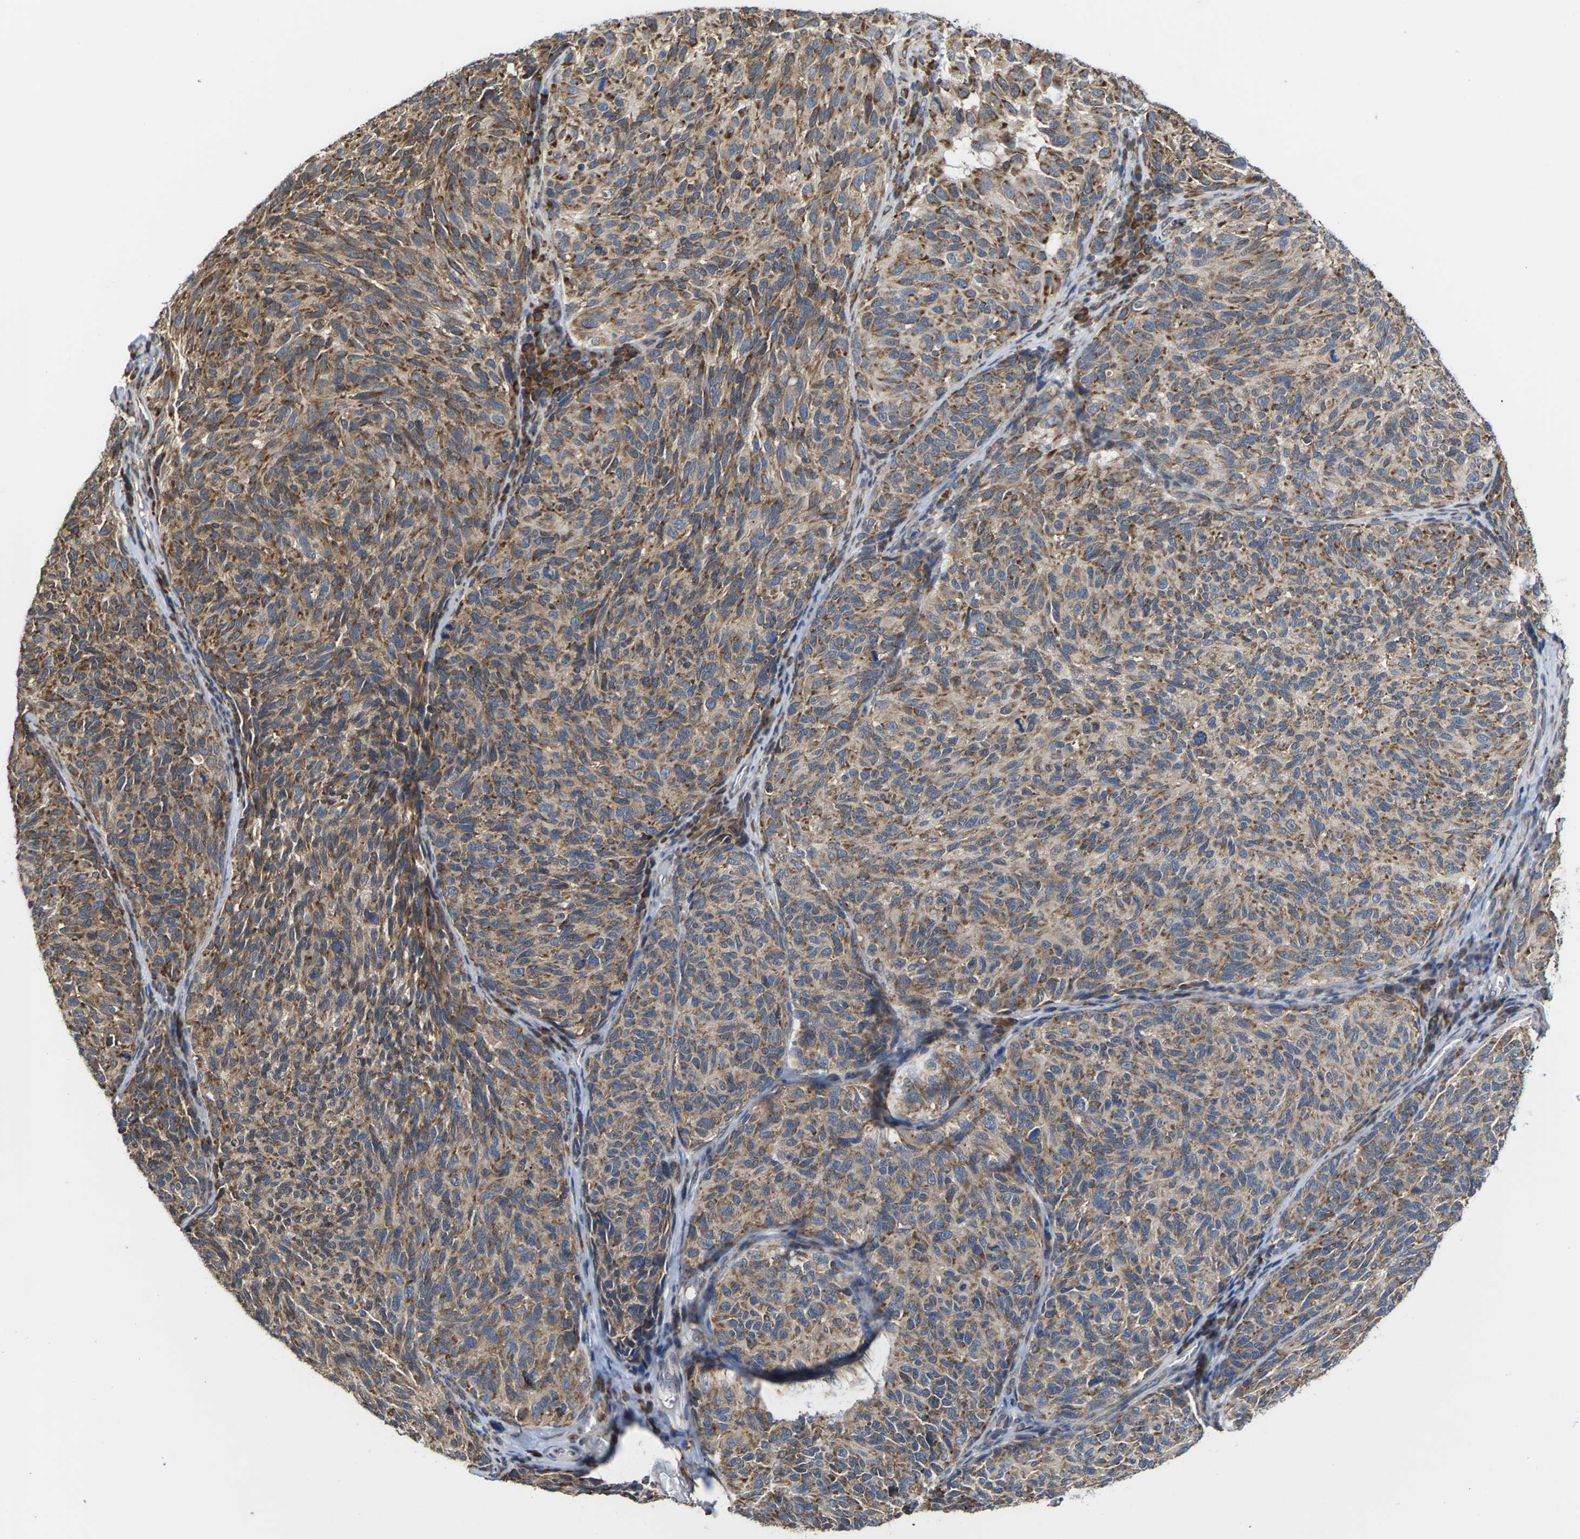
{"staining": {"intensity": "weak", "quantity": ">75%", "location": "cytoplasmic/membranous"}, "tissue": "melanoma", "cell_type": "Tumor cells", "image_type": "cancer", "snomed": [{"axis": "morphology", "description": "Malignant melanoma, NOS"}, {"axis": "topography", "description": "Skin"}], "caption": "A histopathology image of malignant melanoma stained for a protein reveals weak cytoplasmic/membranous brown staining in tumor cells.", "gene": "PDZK1IP1", "patient": {"sex": "female", "age": 73}}